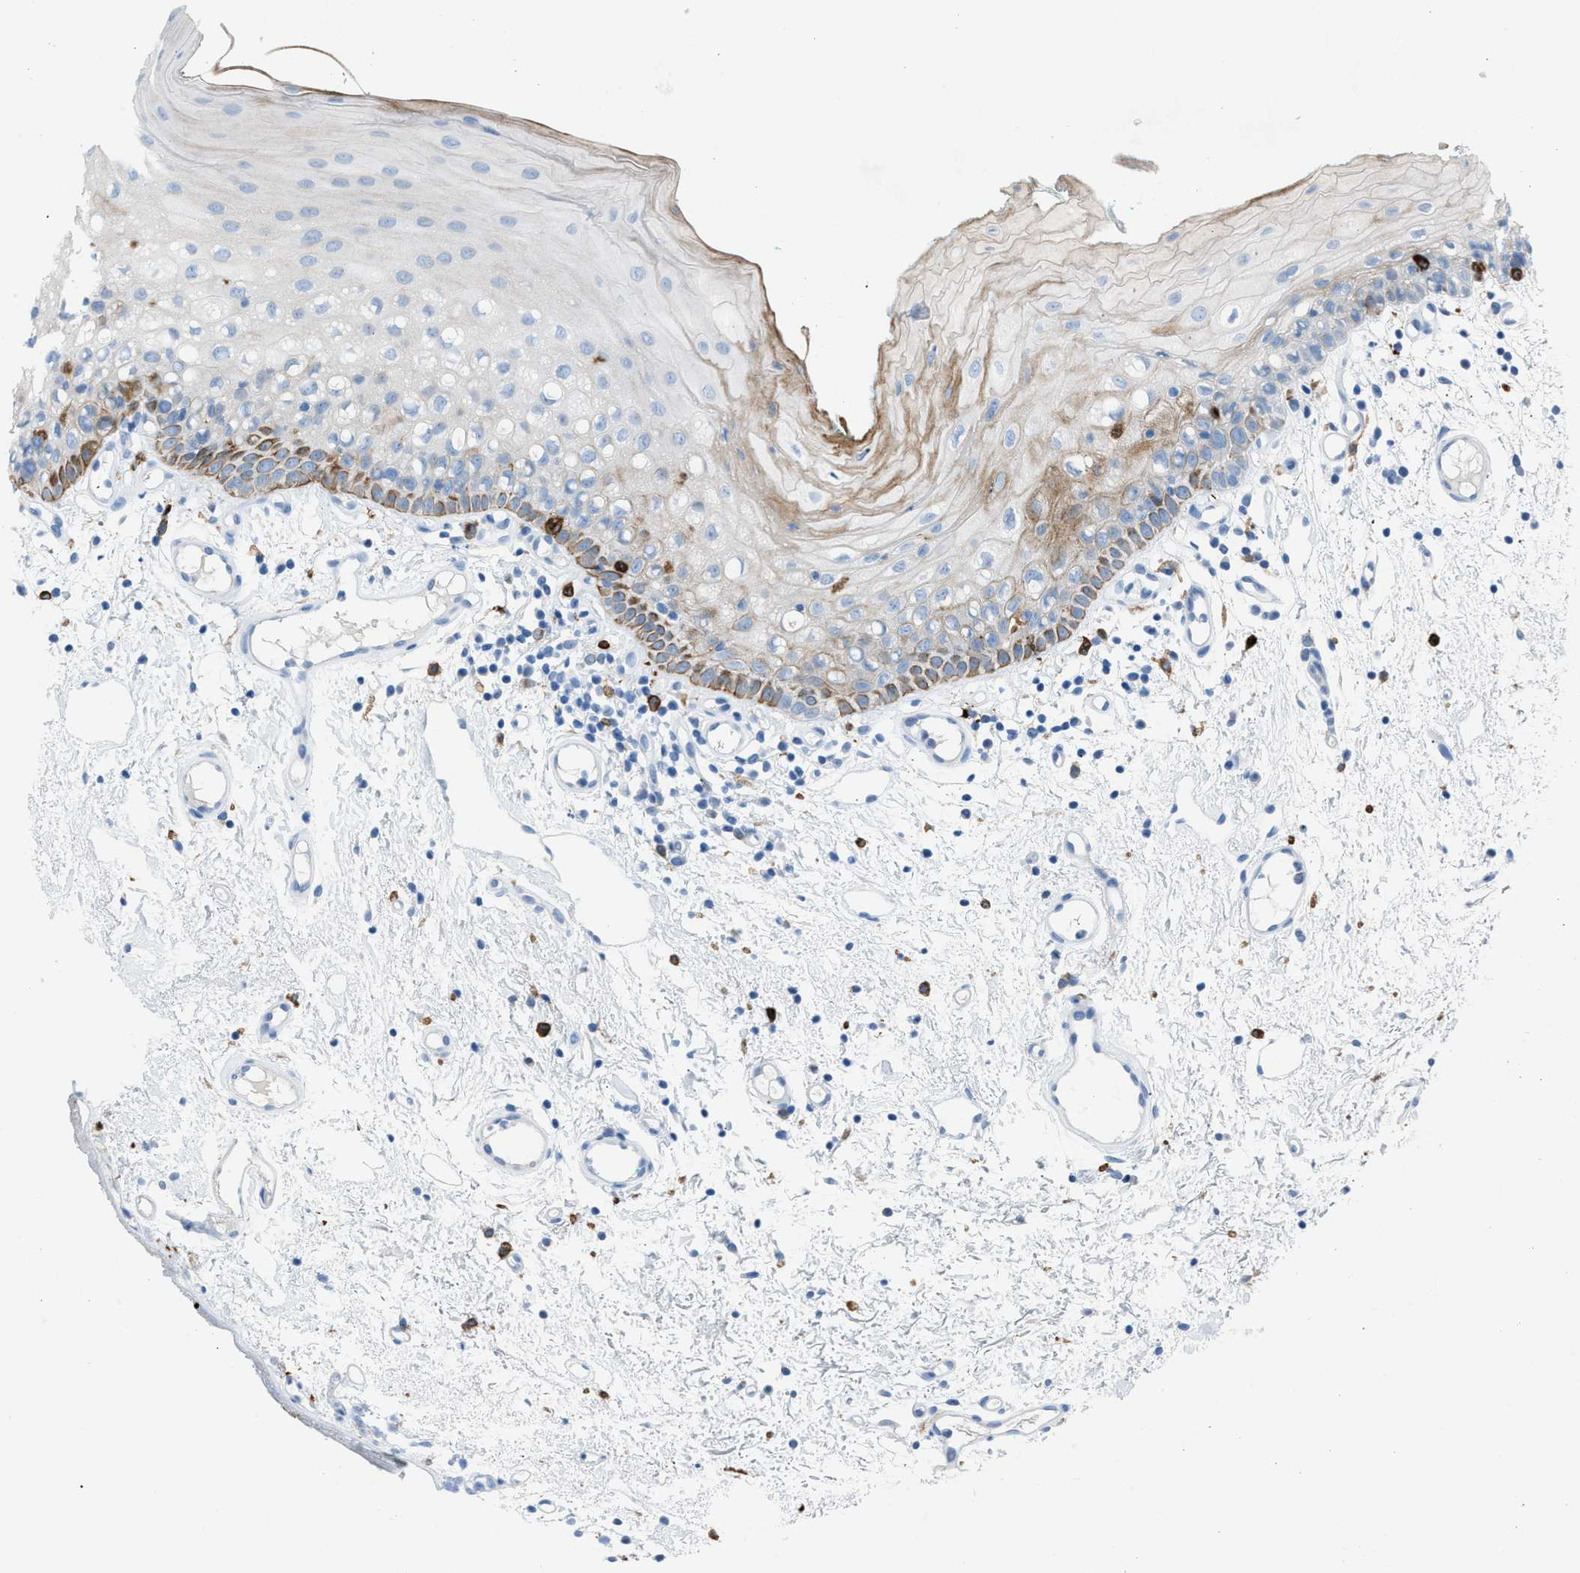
{"staining": {"intensity": "moderate", "quantity": "<25%", "location": "cytoplasmic/membranous"}, "tissue": "oral mucosa", "cell_type": "Squamous epithelial cells", "image_type": "normal", "snomed": [{"axis": "morphology", "description": "Normal tissue, NOS"}, {"axis": "morphology", "description": "Squamous cell carcinoma, NOS"}, {"axis": "topography", "description": "Oral tissue"}, {"axis": "topography", "description": "Salivary gland"}, {"axis": "topography", "description": "Head-Neck"}], "caption": "Moderate cytoplasmic/membranous staining for a protein is seen in about <25% of squamous epithelial cells of normal oral mucosa using immunohistochemistry.", "gene": "CLEC10A", "patient": {"sex": "female", "age": 62}}